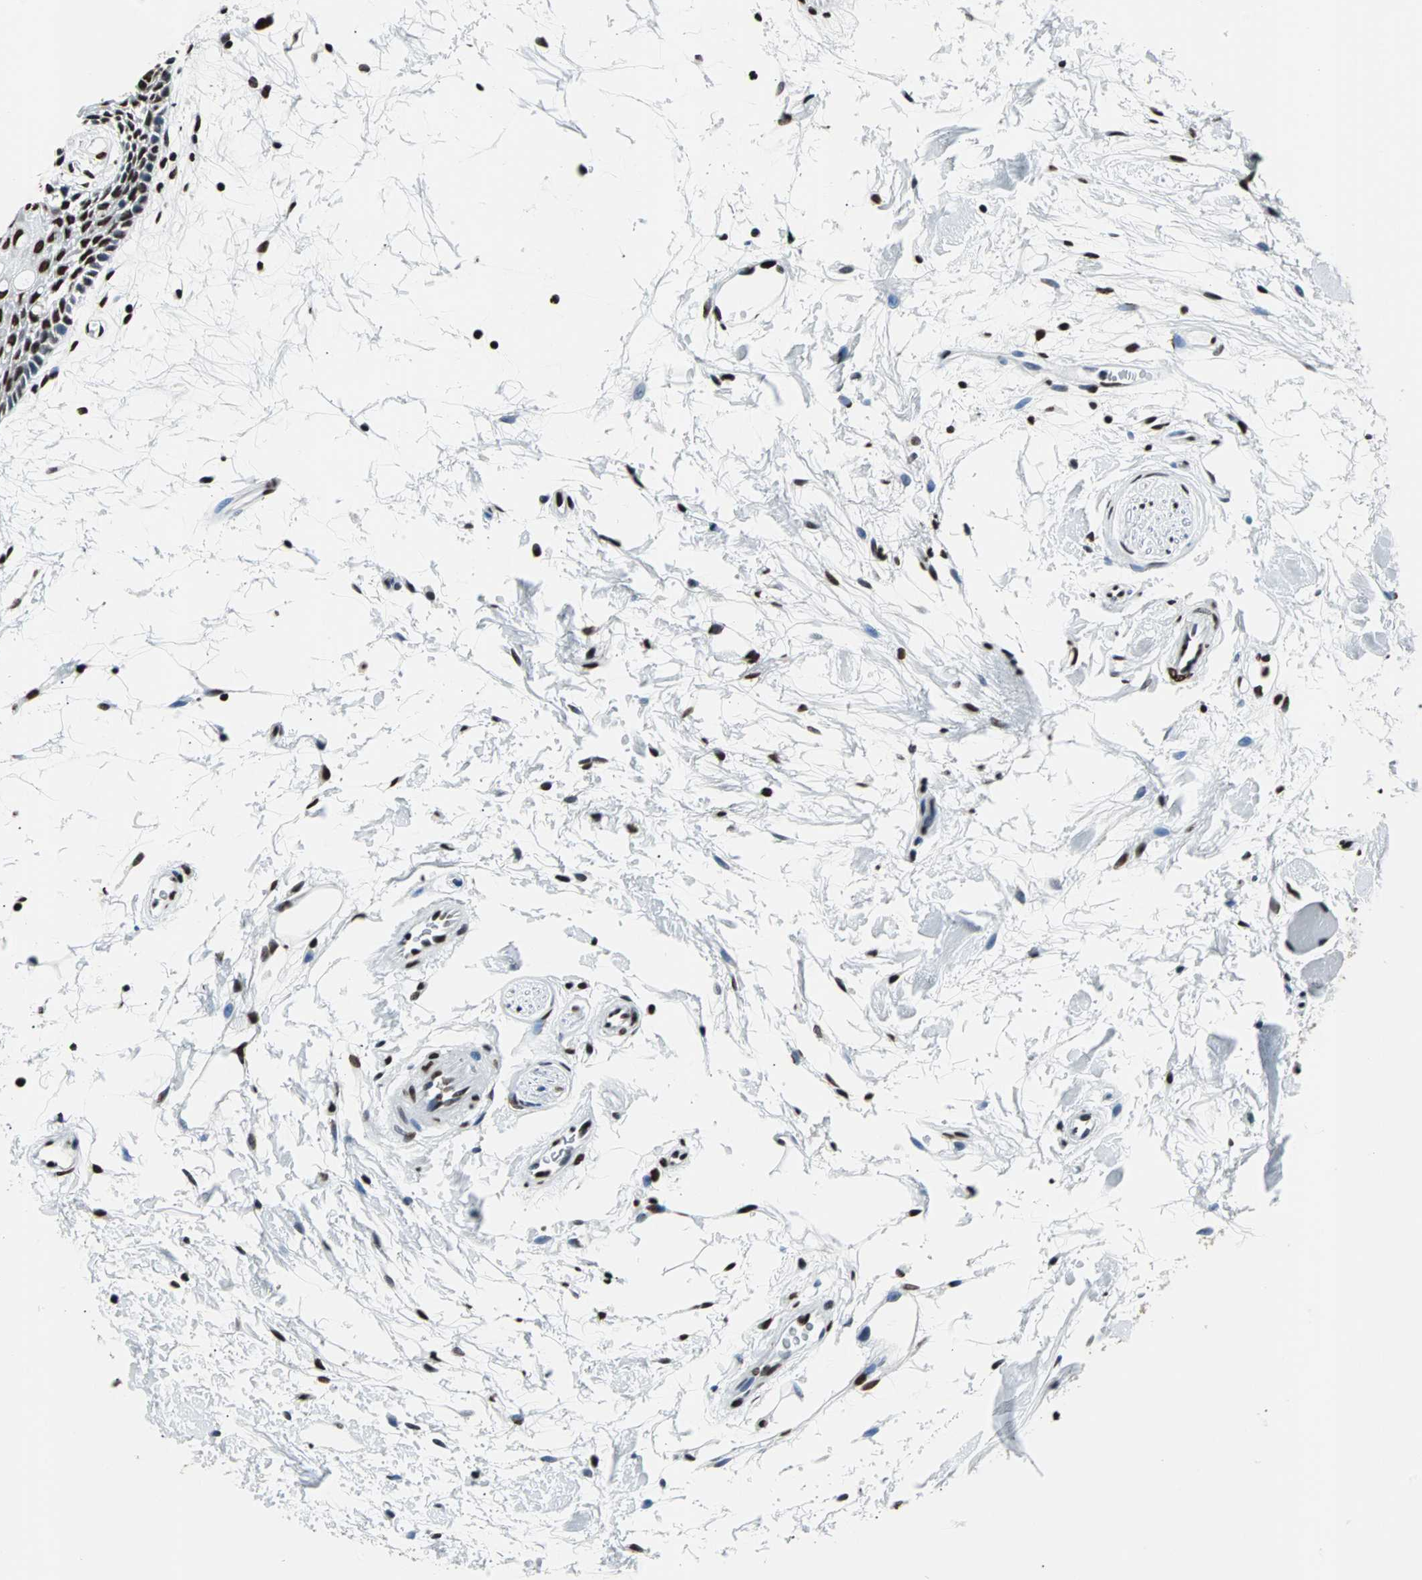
{"staining": {"intensity": "strong", "quantity": ">75%", "location": "nuclear"}, "tissue": "oral mucosa", "cell_type": "Squamous epithelial cells", "image_type": "normal", "snomed": [{"axis": "morphology", "description": "Normal tissue, NOS"}, {"axis": "topography", "description": "Skeletal muscle"}, {"axis": "topography", "description": "Oral tissue"}, {"axis": "topography", "description": "Peripheral nerve tissue"}], "caption": "A micrograph showing strong nuclear positivity in about >75% of squamous epithelial cells in unremarkable oral mucosa, as visualized by brown immunohistochemical staining.", "gene": "FUBP1", "patient": {"sex": "female", "age": 84}}